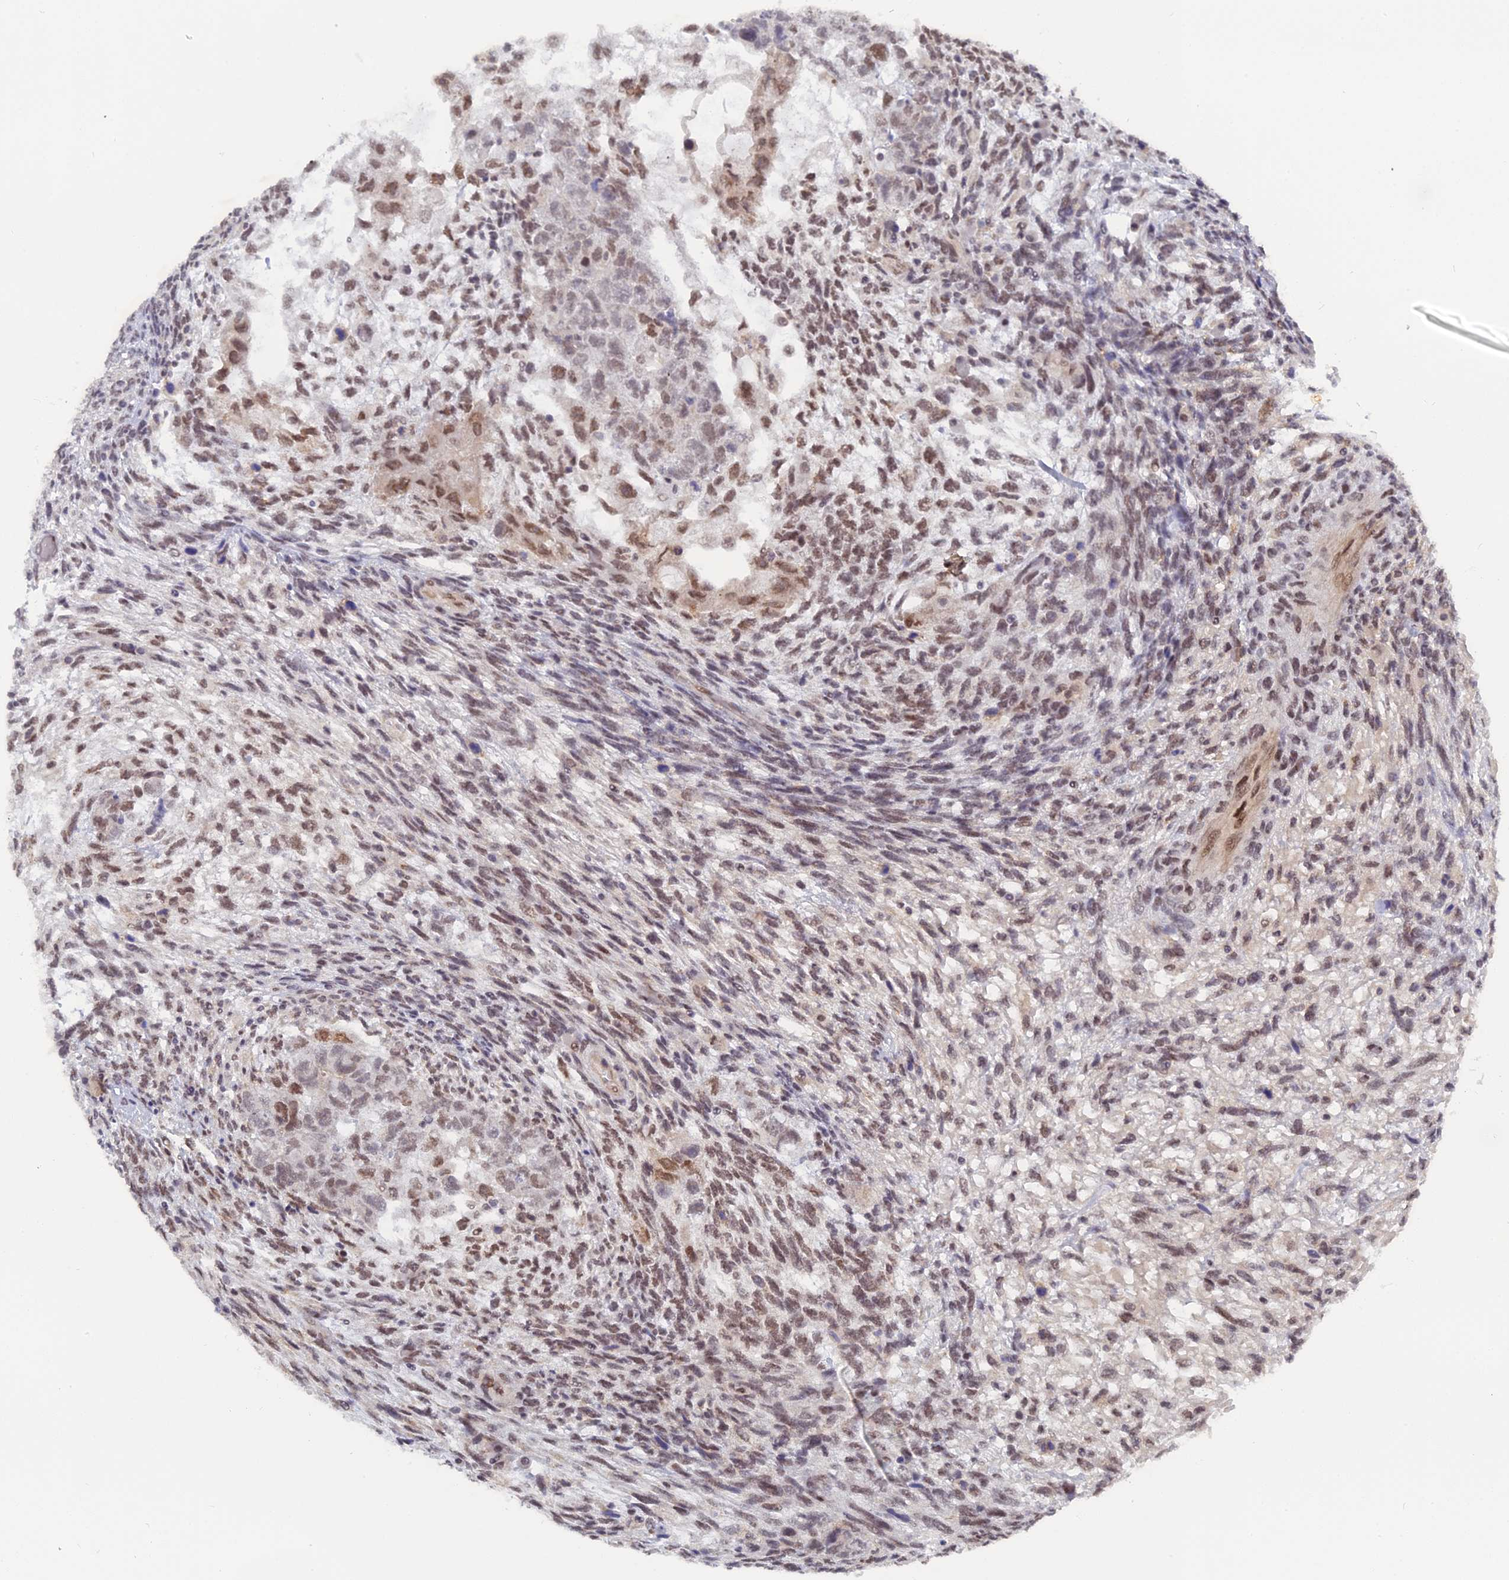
{"staining": {"intensity": "moderate", "quantity": "25%-75%", "location": "nuclear"}, "tissue": "testis cancer", "cell_type": "Tumor cells", "image_type": "cancer", "snomed": [{"axis": "morphology", "description": "Normal tissue, NOS"}, {"axis": "morphology", "description": "Carcinoma, Embryonal, NOS"}, {"axis": "topography", "description": "Testis"}], "caption": "Moderate nuclear expression is seen in approximately 25%-75% of tumor cells in embryonal carcinoma (testis).", "gene": "CCDC85A", "patient": {"sex": "male", "age": 36}}